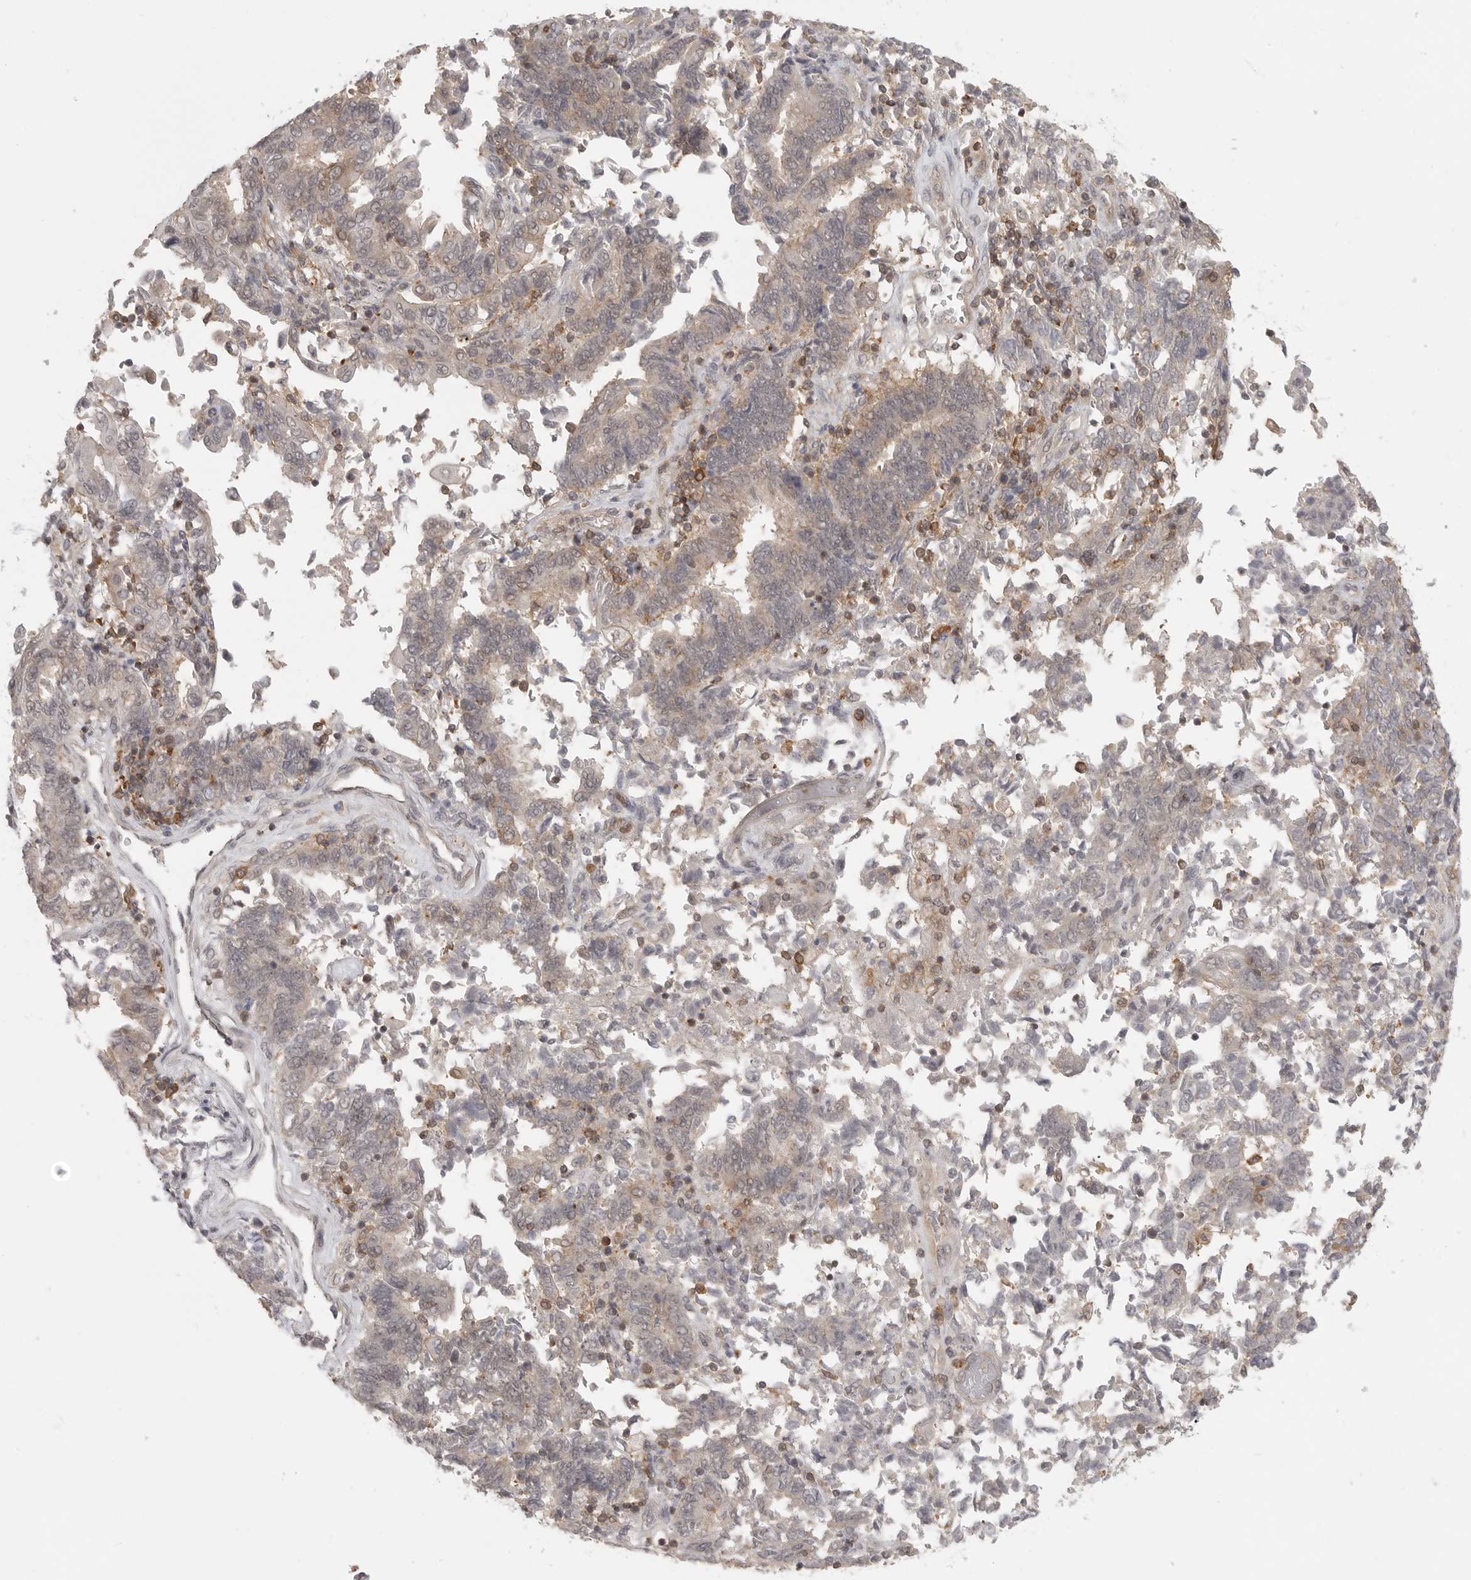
{"staining": {"intensity": "weak", "quantity": "25%-75%", "location": "cytoplasmic/membranous"}, "tissue": "endometrial cancer", "cell_type": "Tumor cells", "image_type": "cancer", "snomed": [{"axis": "morphology", "description": "Adenocarcinoma, NOS"}, {"axis": "topography", "description": "Endometrium"}], "caption": "A low amount of weak cytoplasmic/membranous expression is appreciated in approximately 25%-75% of tumor cells in endometrial cancer (adenocarcinoma) tissue.", "gene": "DBNL", "patient": {"sex": "female", "age": 80}}